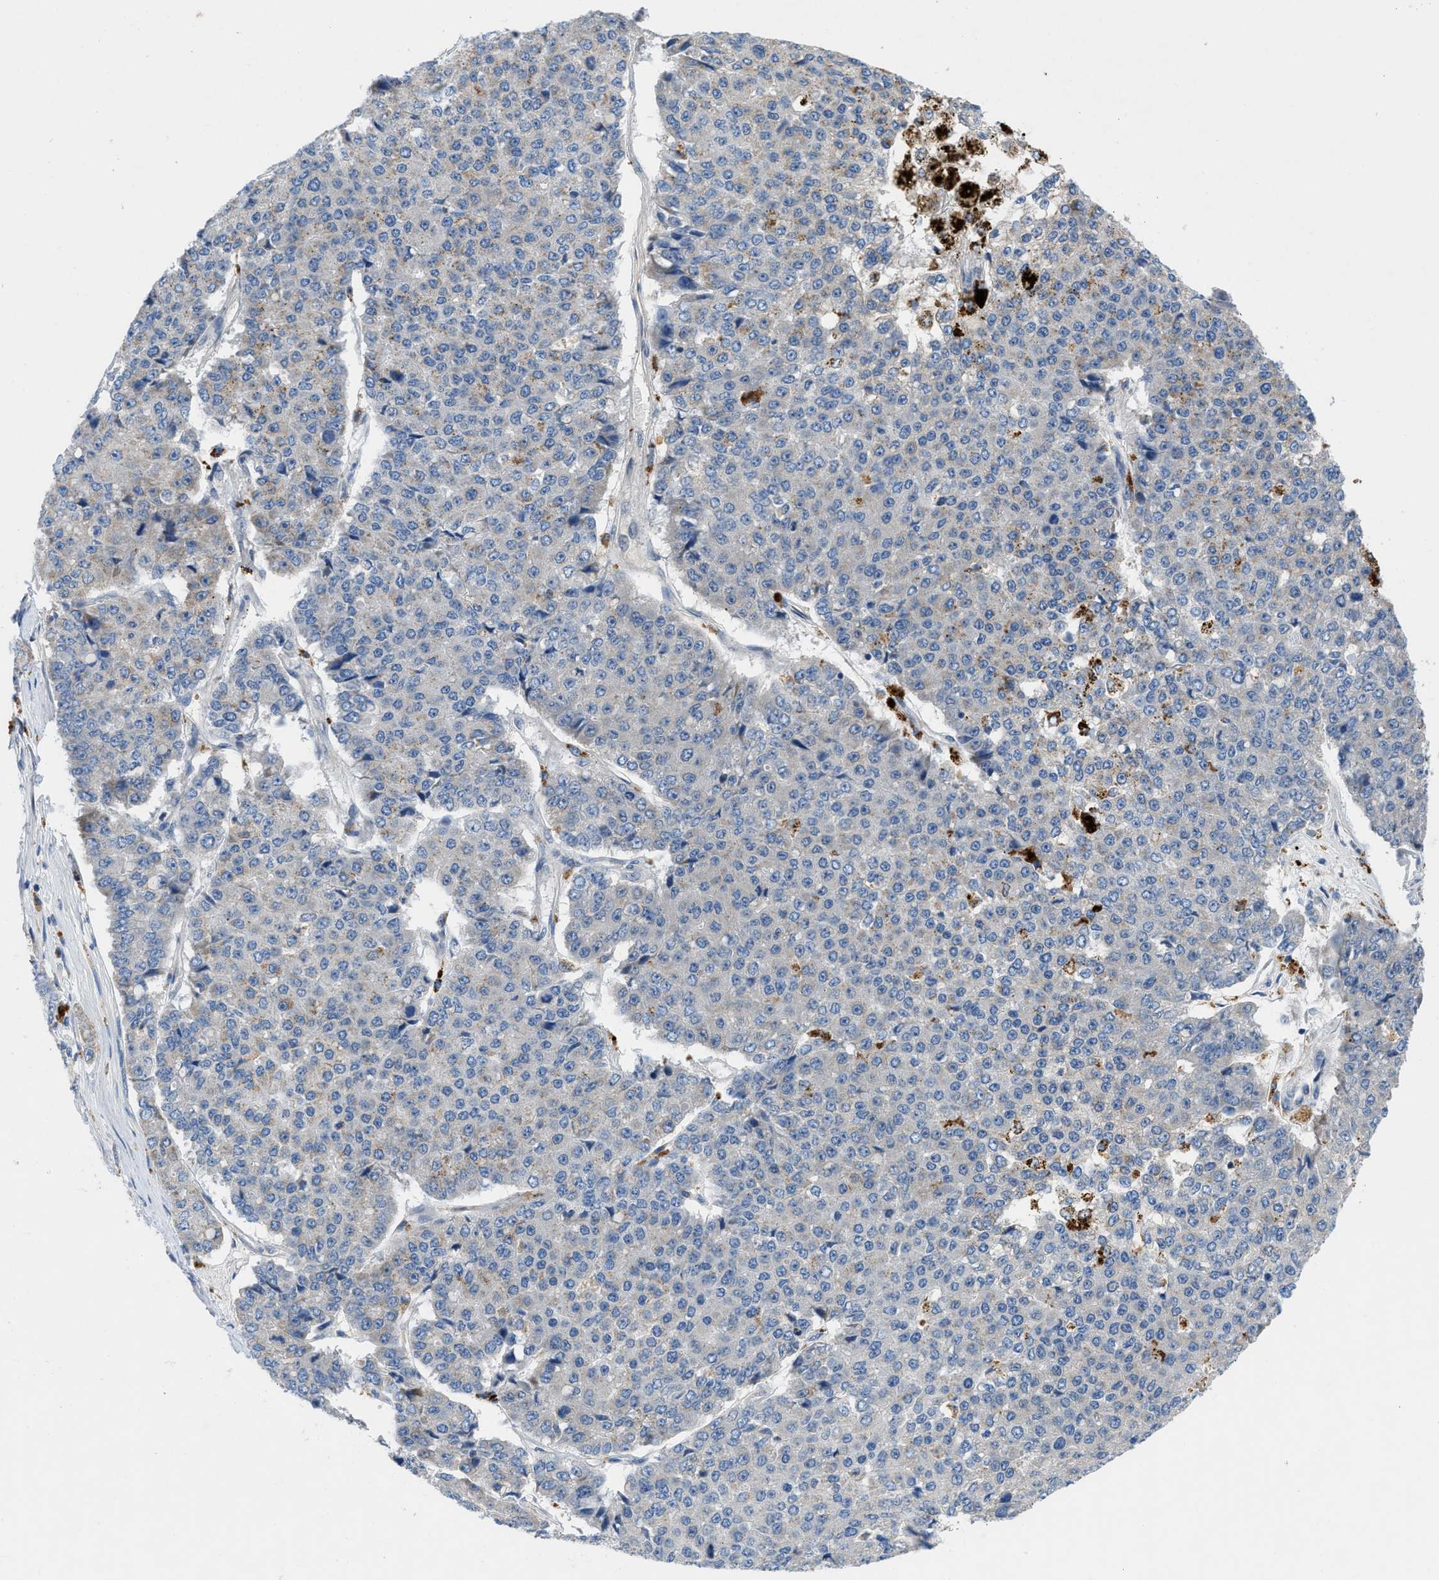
{"staining": {"intensity": "negative", "quantity": "none", "location": "none"}, "tissue": "pancreatic cancer", "cell_type": "Tumor cells", "image_type": "cancer", "snomed": [{"axis": "morphology", "description": "Adenocarcinoma, NOS"}, {"axis": "topography", "description": "Pancreas"}], "caption": "IHC micrograph of neoplastic tissue: pancreatic cancer (adenocarcinoma) stained with DAB displays no significant protein staining in tumor cells.", "gene": "TMEM248", "patient": {"sex": "male", "age": 50}}